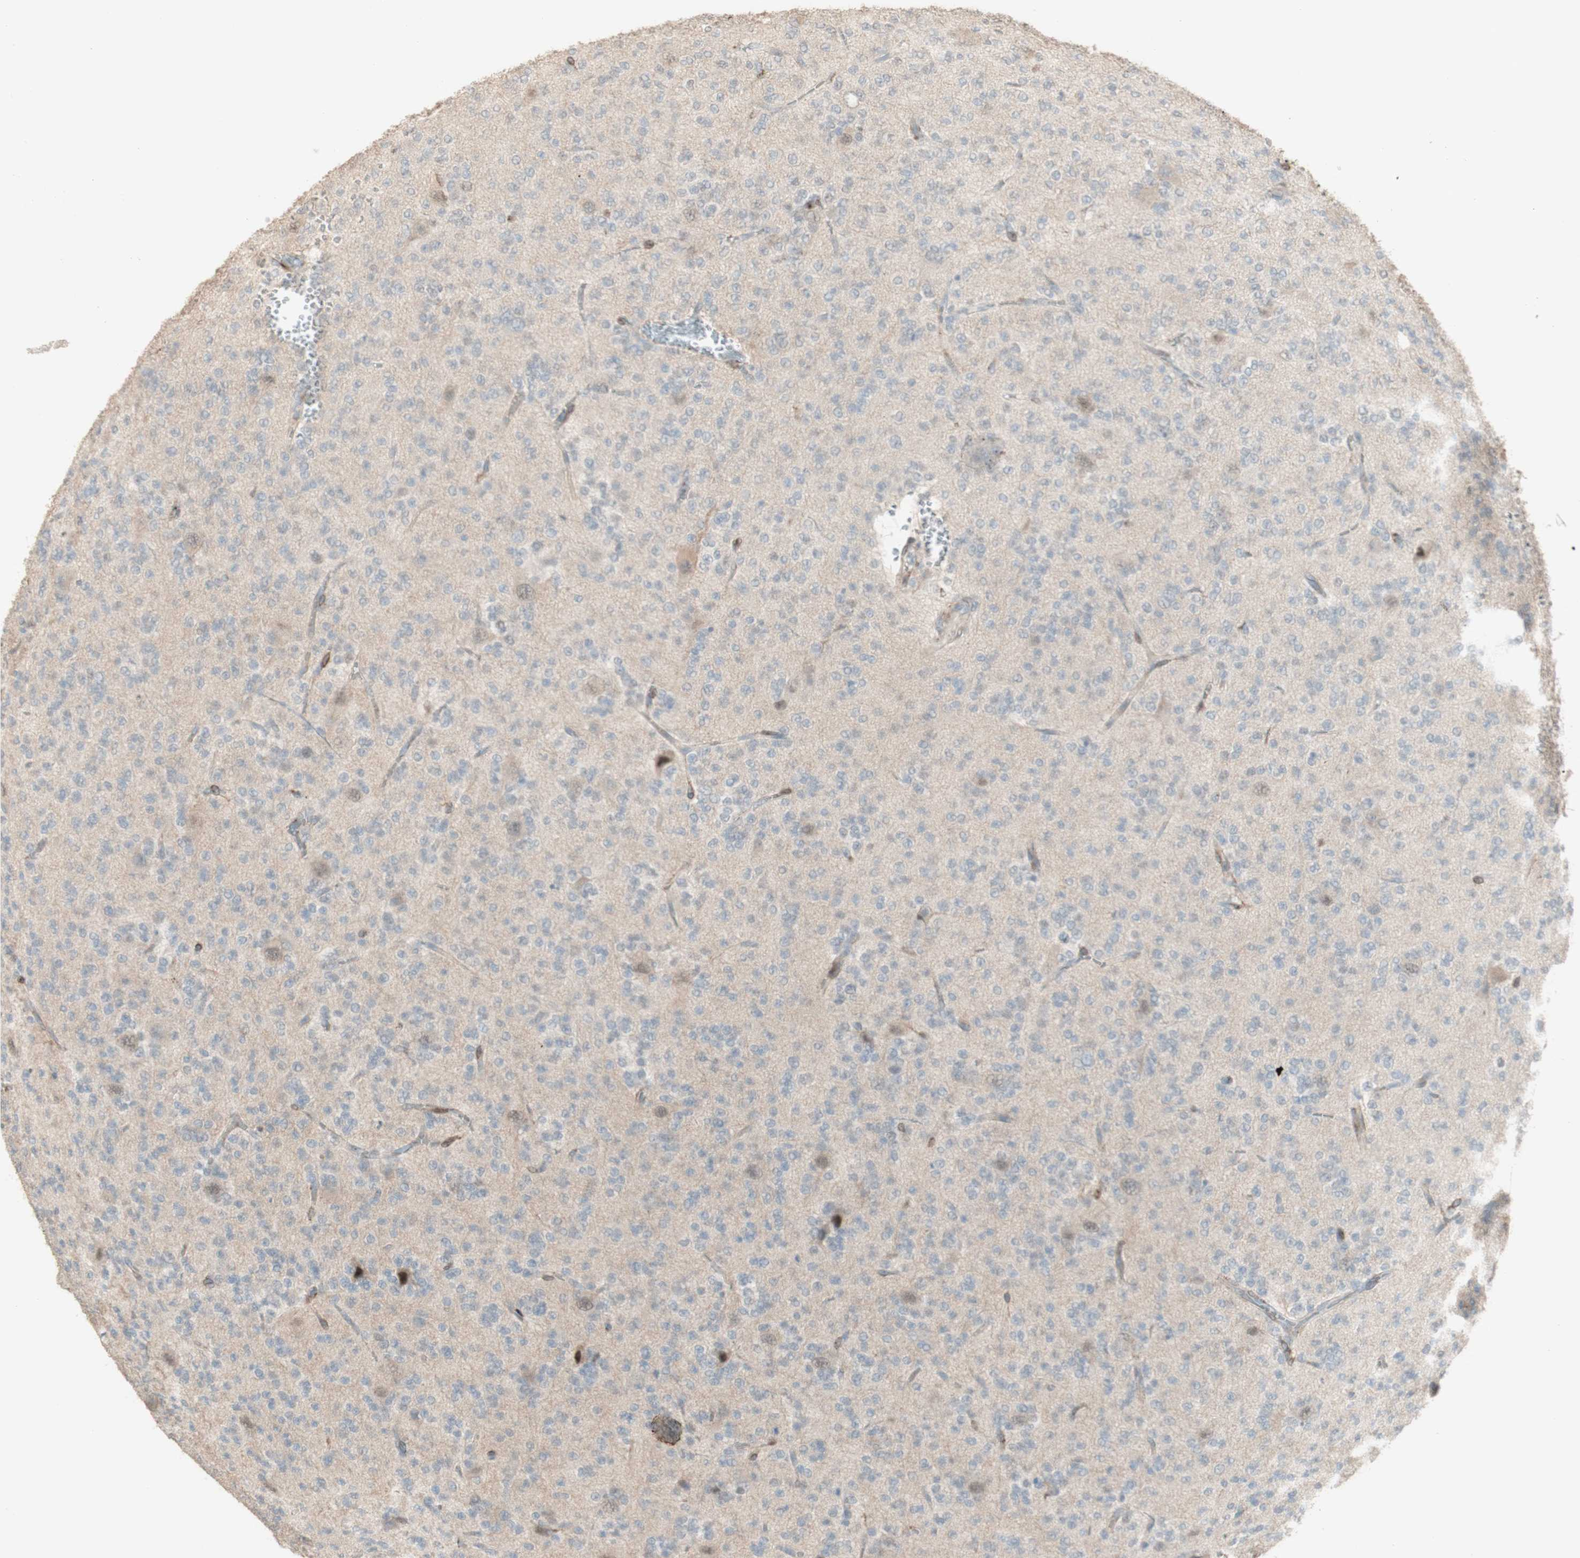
{"staining": {"intensity": "negative", "quantity": "none", "location": "none"}, "tissue": "glioma", "cell_type": "Tumor cells", "image_type": "cancer", "snomed": [{"axis": "morphology", "description": "Glioma, malignant, Low grade"}, {"axis": "topography", "description": "Brain"}], "caption": "This is an IHC image of glioma. There is no expression in tumor cells.", "gene": "MUC3A", "patient": {"sex": "male", "age": 38}}